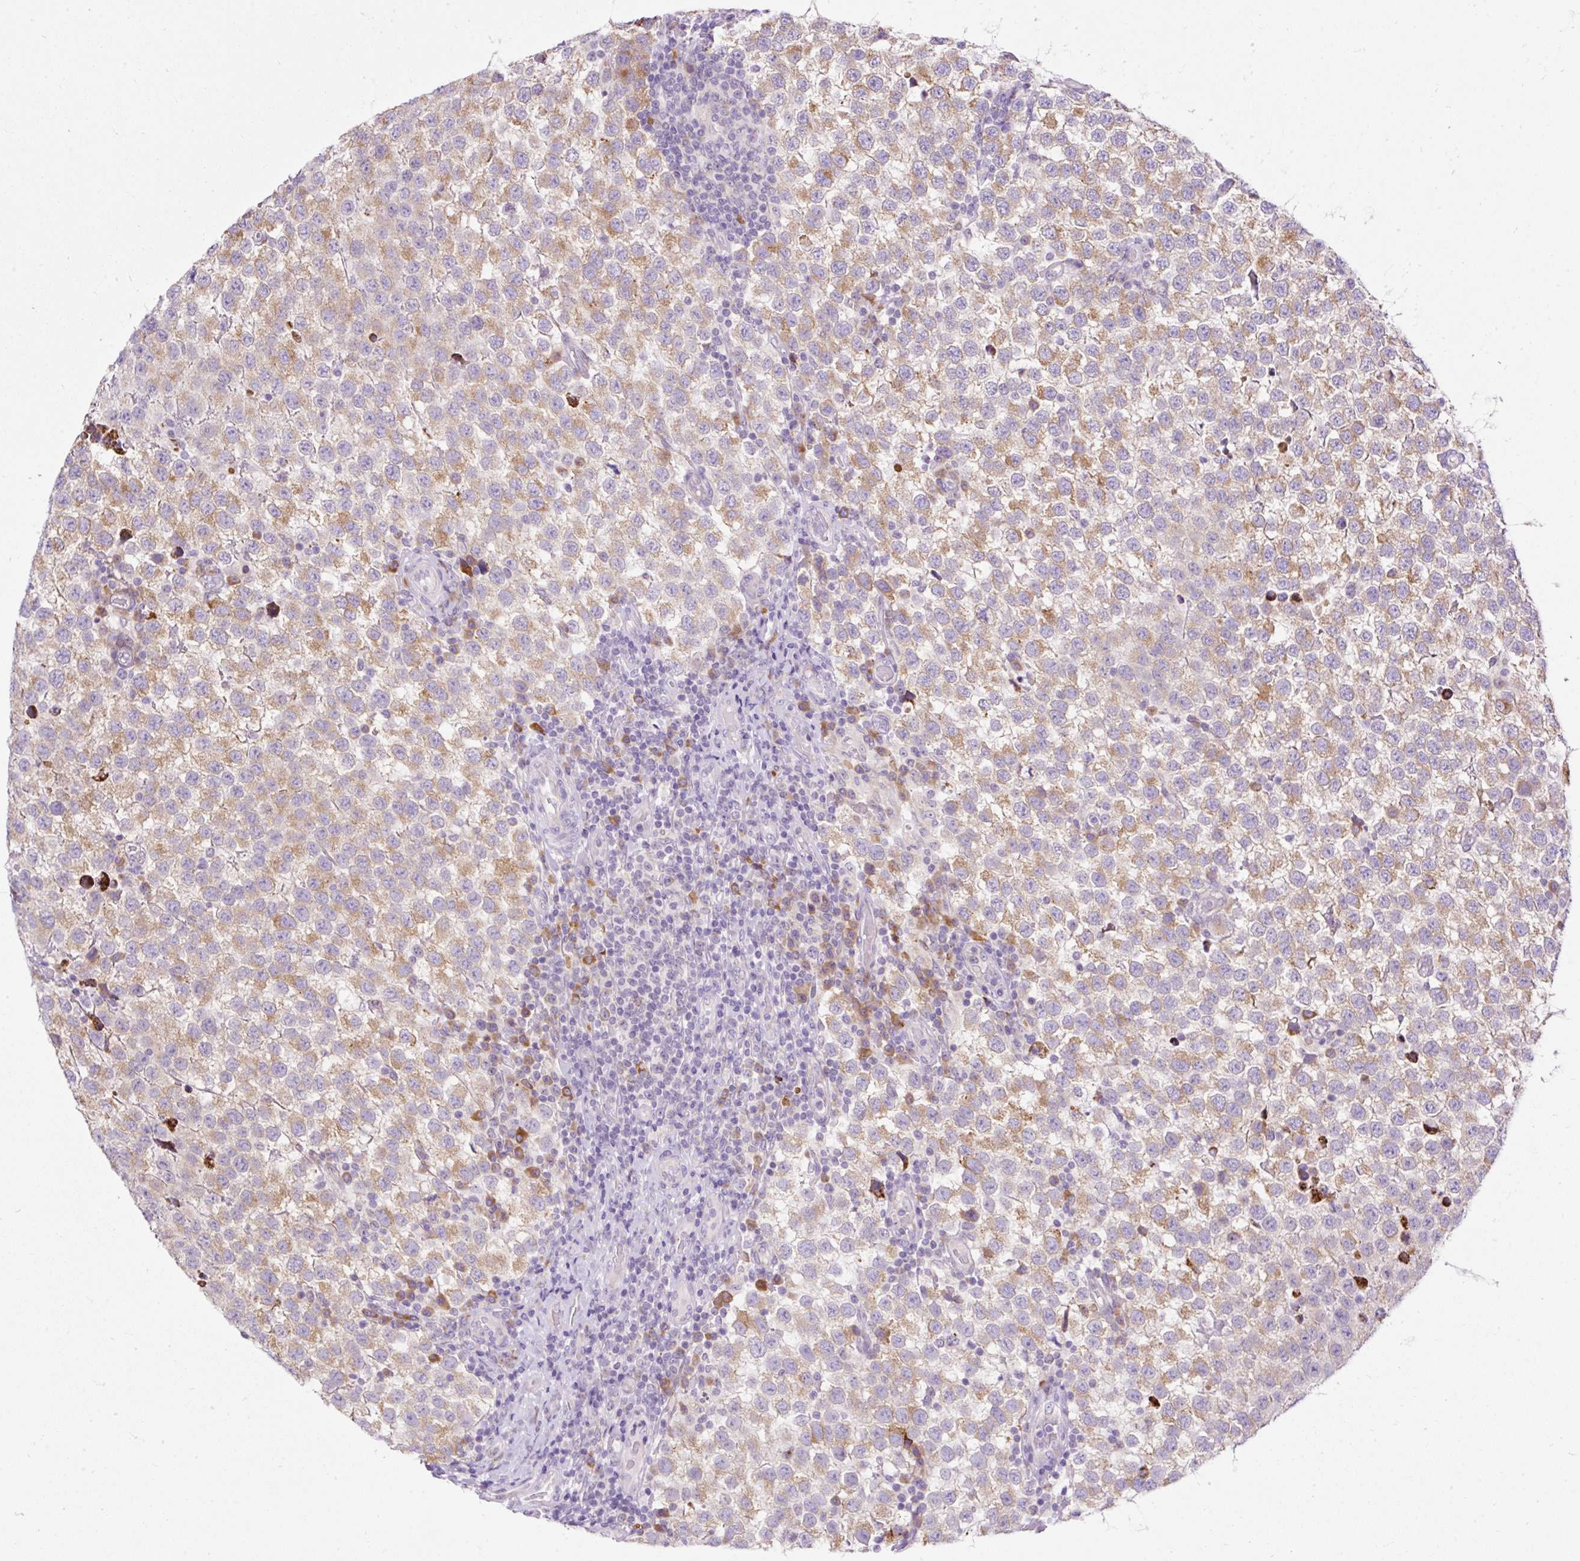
{"staining": {"intensity": "moderate", "quantity": ">75%", "location": "cytoplasmic/membranous"}, "tissue": "testis cancer", "cell_type": "Tumor cells", "image_type": "cancer", "snomed": [{"axis": "morphology", "description": "Seminoma, NOS"}, {"axis": "topography", "description": "Testis"}], "caption": "Protein expression analysis of human seminoma (testis) reveals moderate cytoplasmic/membranous positivity in about >75% of tumor cells.", "gene": "FMC1", "patient": {"sex": "male", "age": 34}}